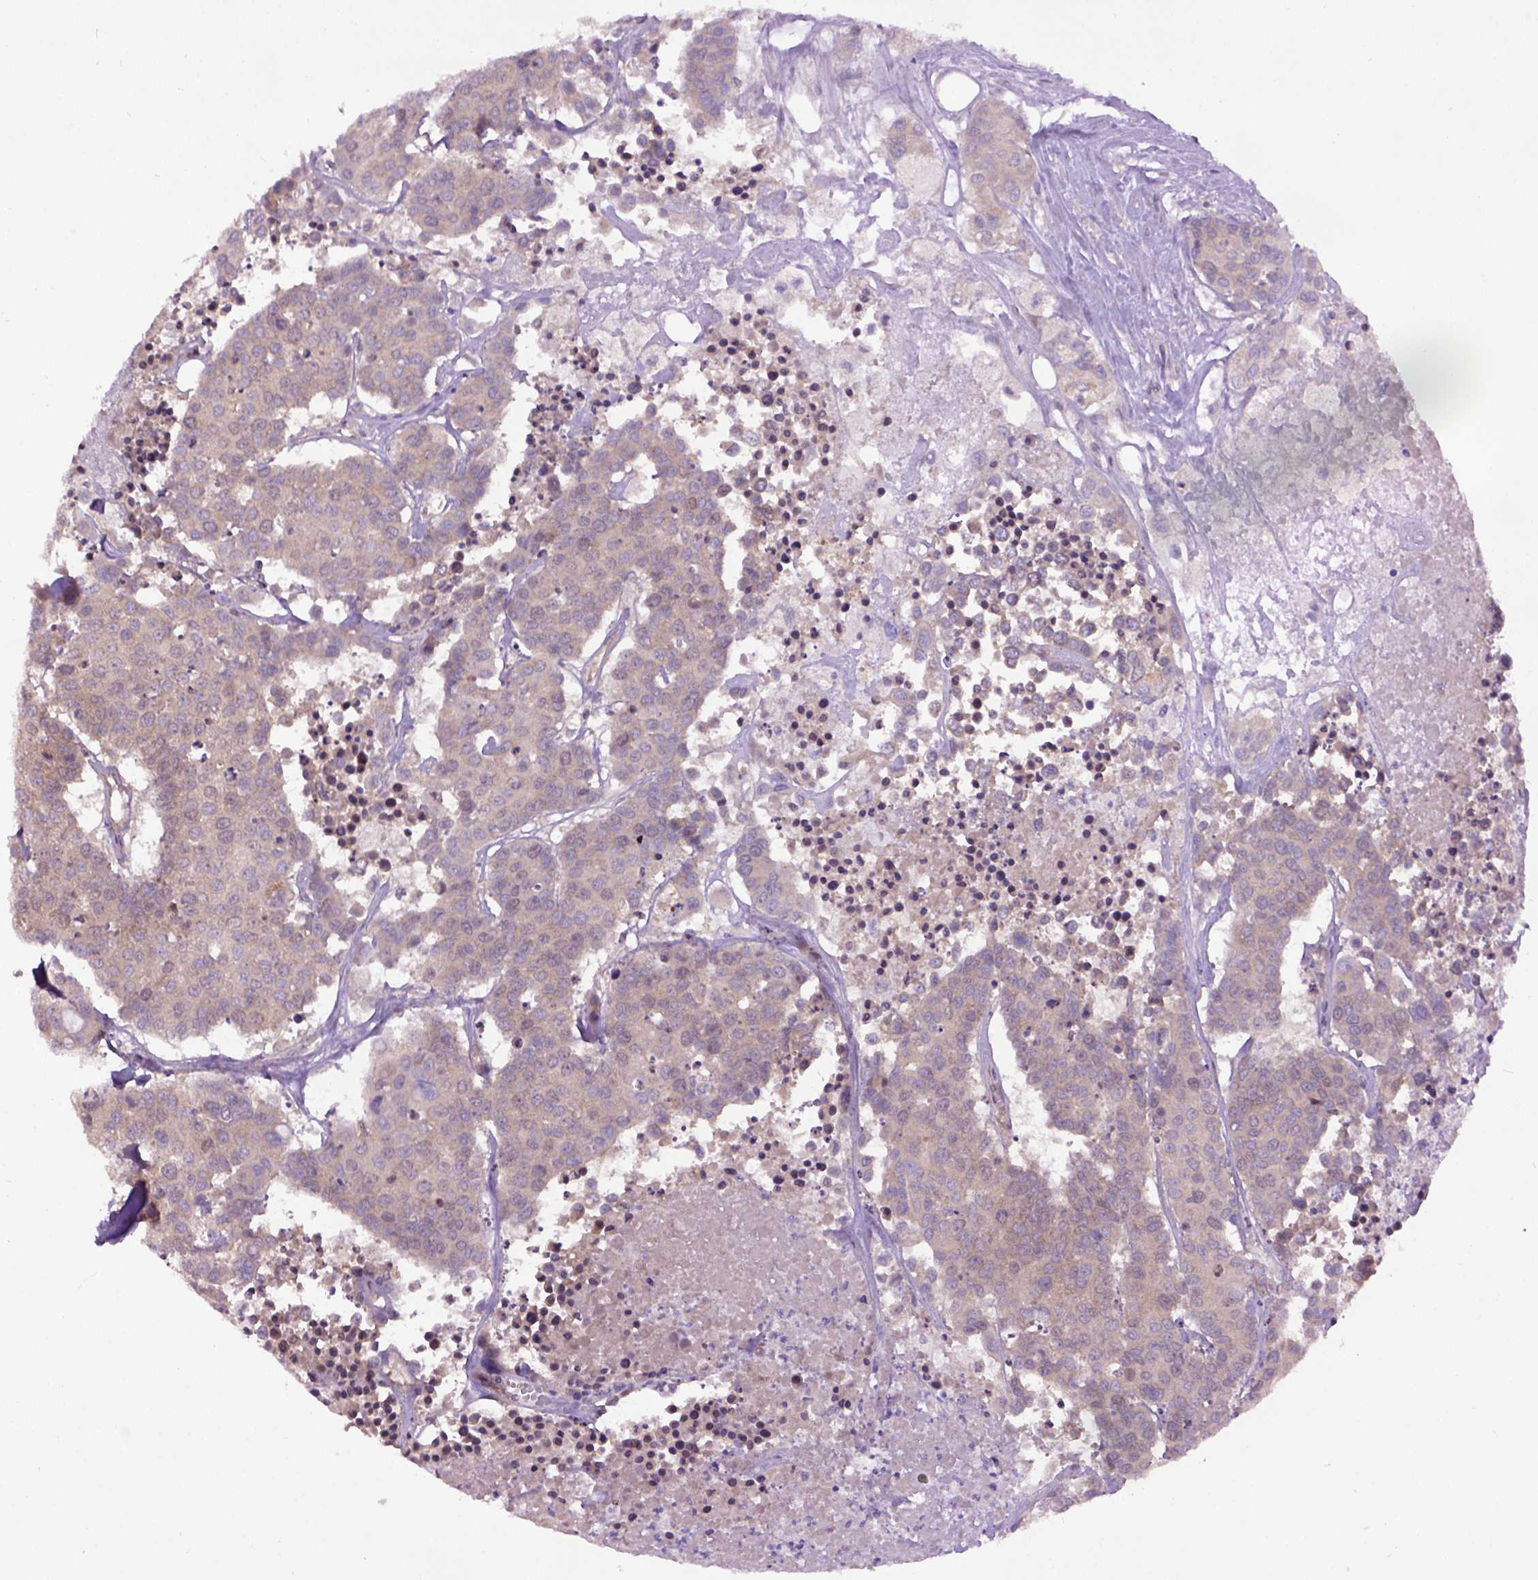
{"staining": {"intensity": "weak", "quantity": ">75%", "location": "cytoplasmic/membranous"}, "tissue": "carcinoid", "cell_type": "Tumor cells", "image_type": "cancer", "snomed": [{"axis": "morphology", "description": "Carcinoid, malignant, NOS"}, {"axis": "topography", "description": "Colon"}], "caption": "Carcinoid stained for a protein exhibits weak cytoplasmic/membranous positivity in tumor cells. Using DAB (brown) and hematoxylin (blue) stains, captured at high magnification using brightfield microscopy.", "gene": "WDR48", "patient": {"sex": "male", "age": 81}}